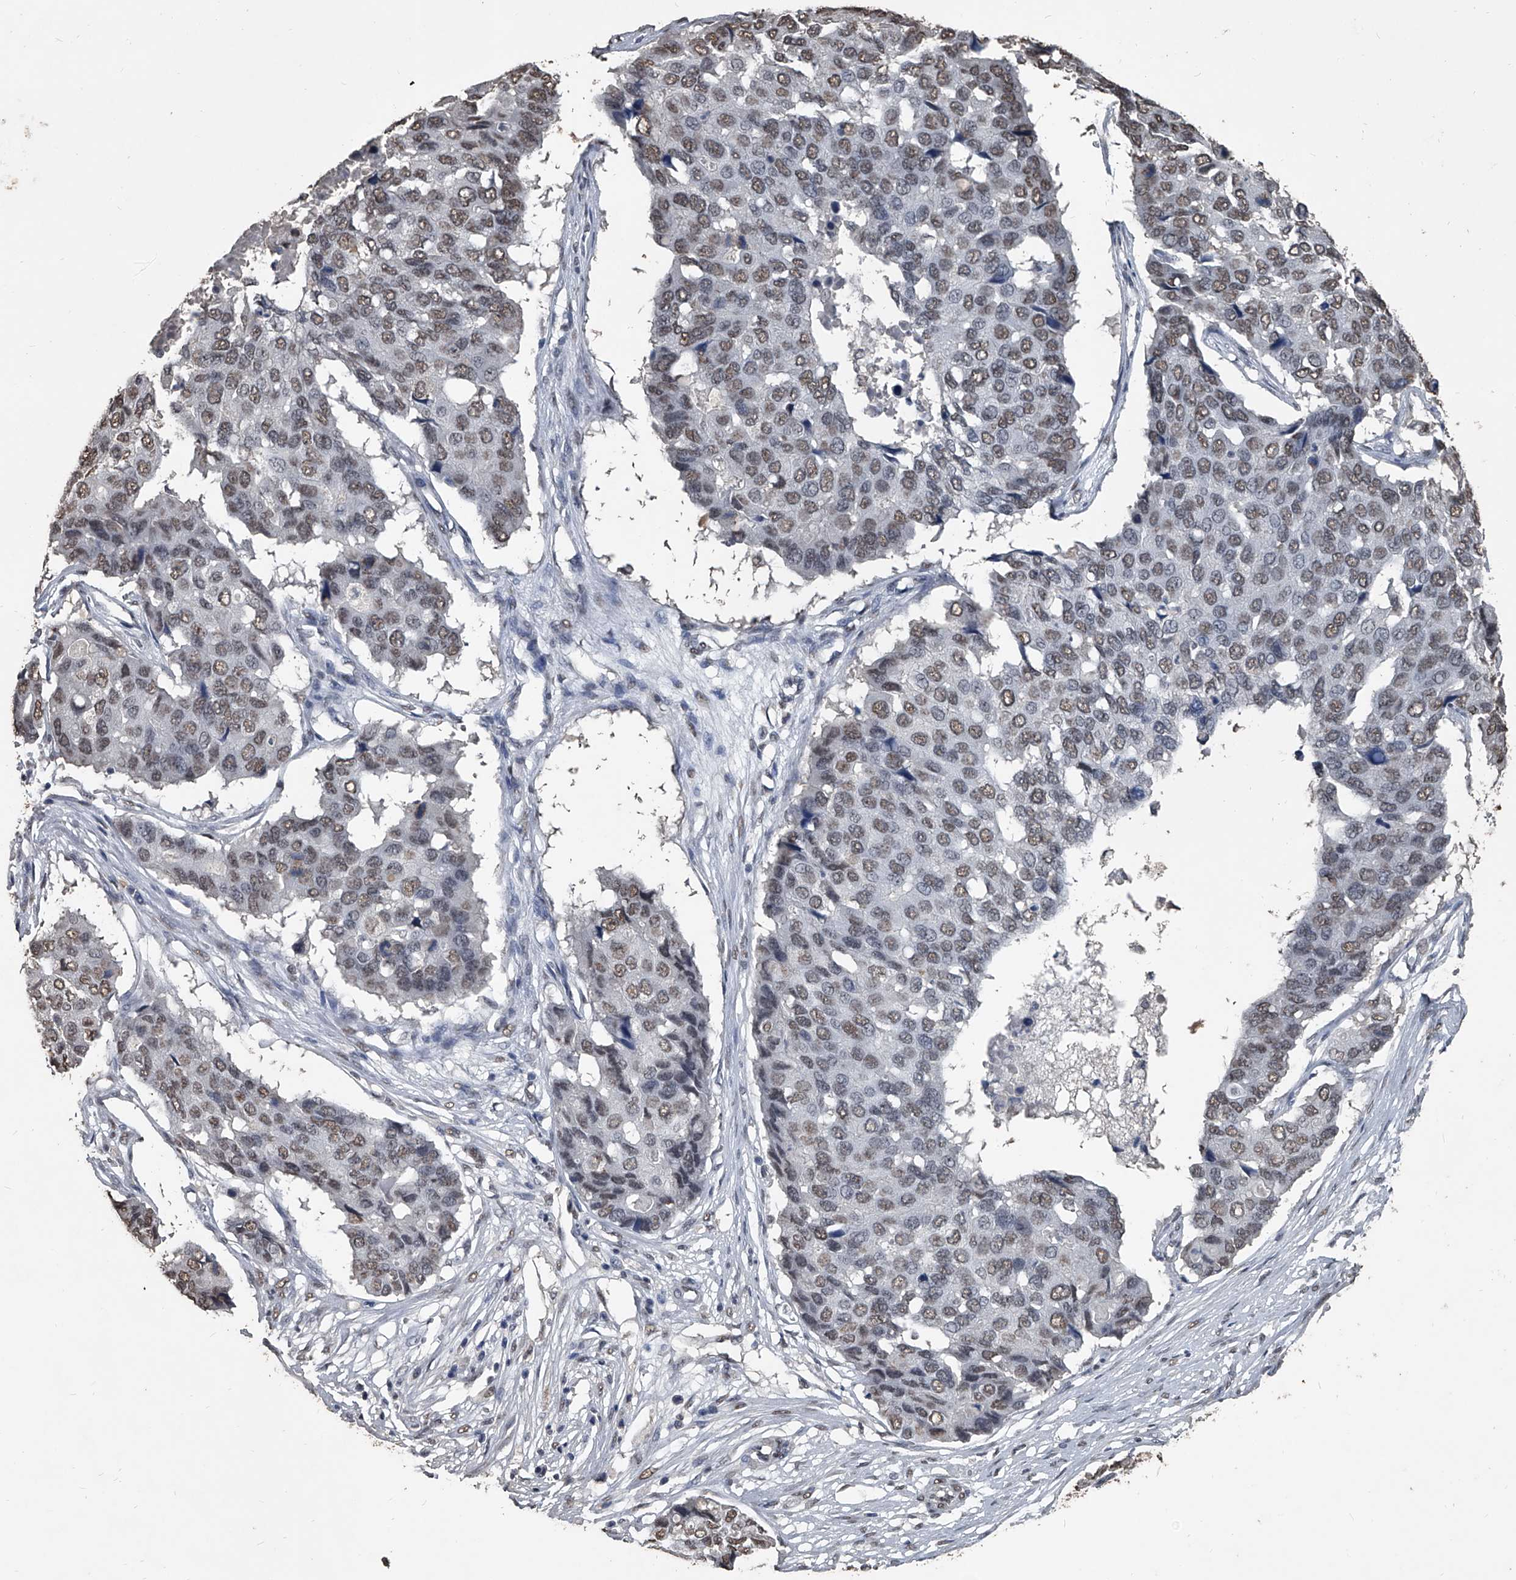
{"staining": {"intensity": "weak", "quantity": ">75%", "location": "nuclear"}, "tissue": "pancreatic cancer", "cell_type": "Tumor cells", "image_type": "cancer", "snomed": [{"axis": "morphology", "description": "Adenocarcinoma, NOS"}, {"axis": "topography", "description": "Pancreas"}], "caption": "Immunohistochemistry (IHC) of human pancreatic cancer (adenocarcinoma) demonstrates low levels of weak nuclear positivity in approximately >75% of tumor cells.", "gene": "MATR3", "patient": {"sex": "male", "age": 50}}